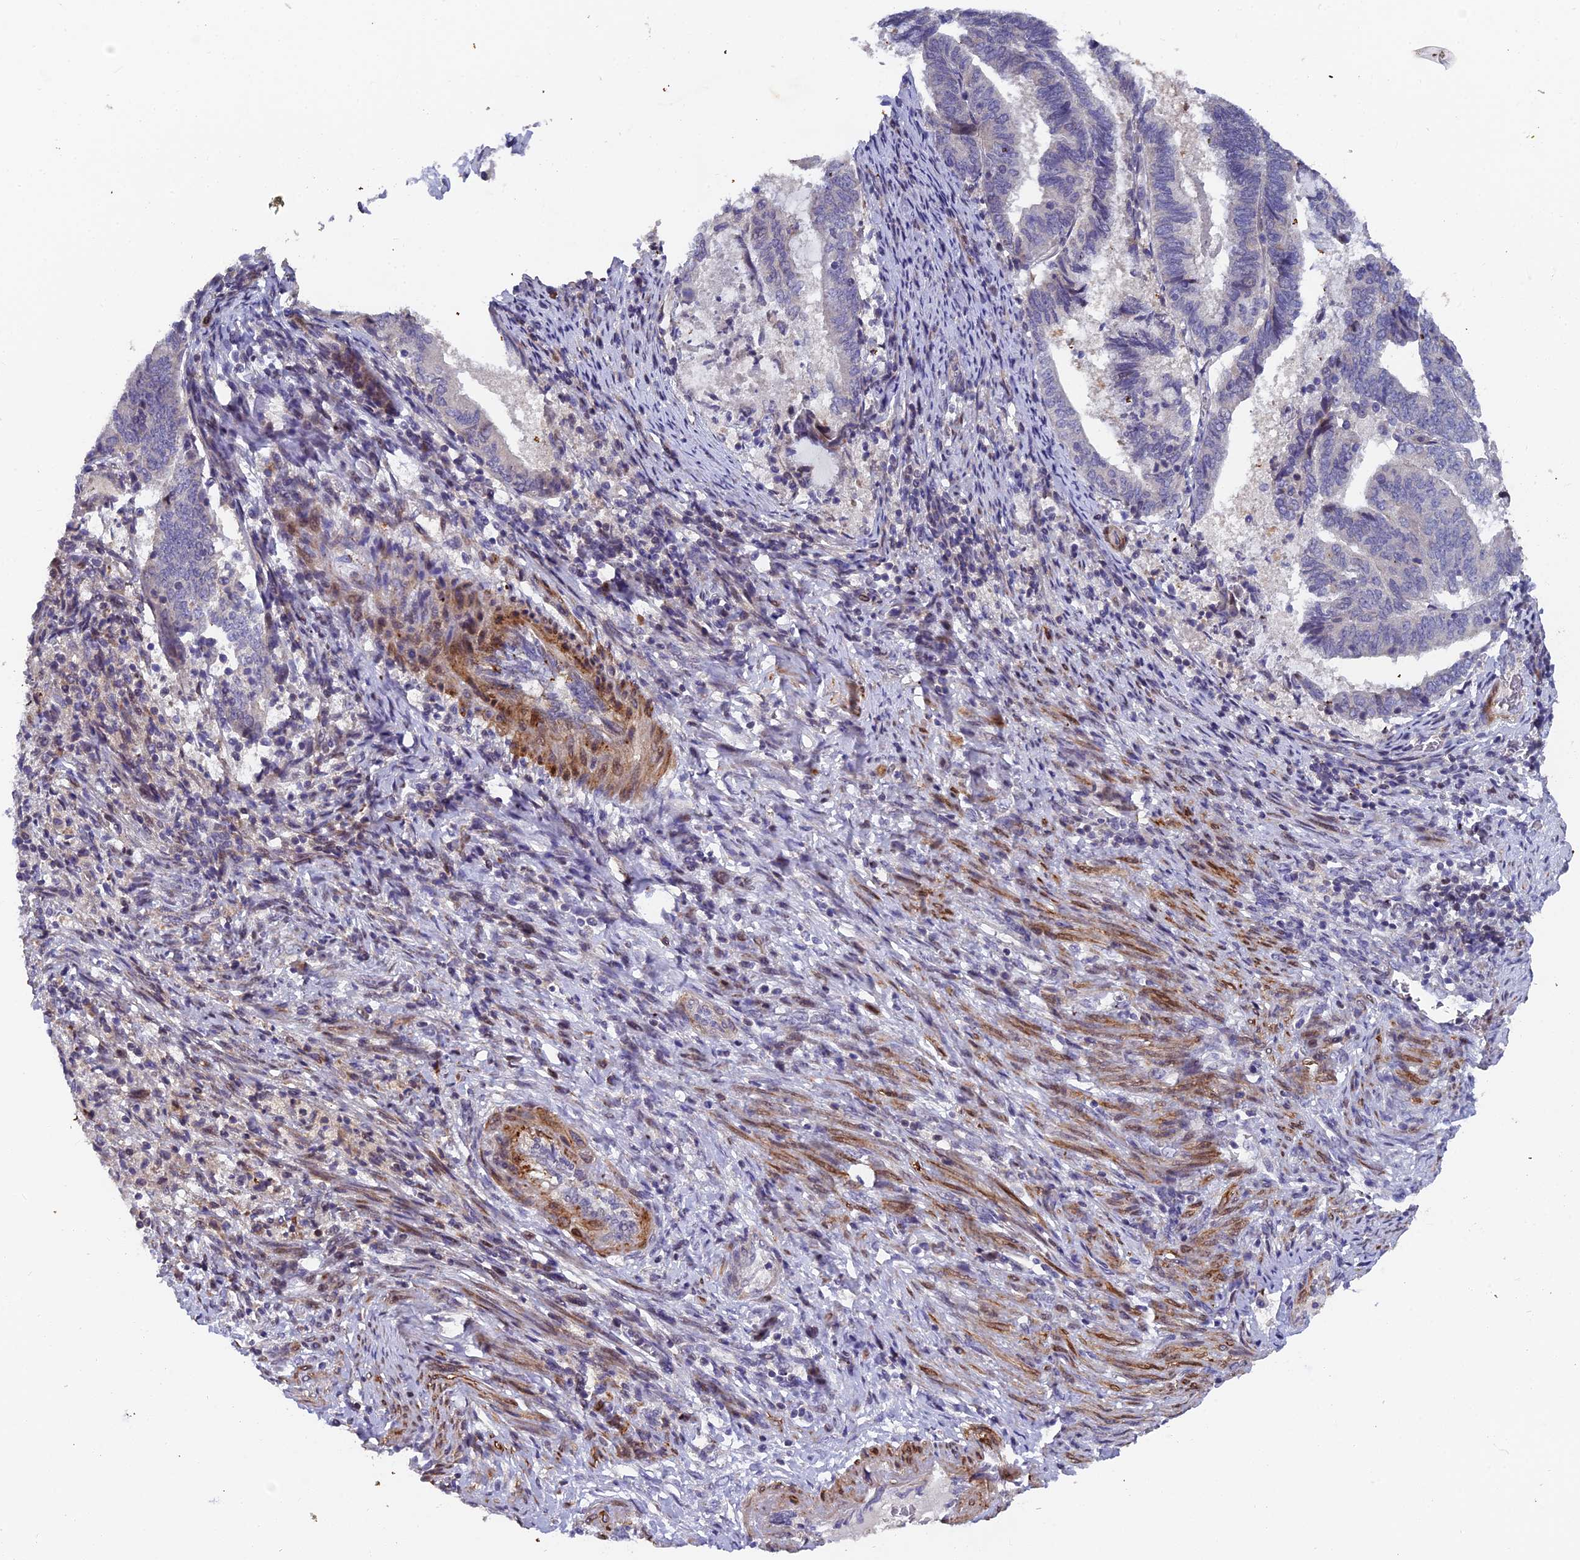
{"staining": {"intensity": "negative", "quantity": "none", "location": "none"}, "tissue": "endometrial cancer", "cell_type": "Tumor cells", "image_type": "cancer", "snomed": [{"axis": "morphology", "description": "Adenocarcinoma, NOS"}, {"axis": "topography", "description": "Endometrium"}], "caption": "The micrograph exhibits no staining of tumor cells in adenocarcinoma (endometrial).", "gene": "RAB28", "patient": {"sex": "female", "age": 80}}